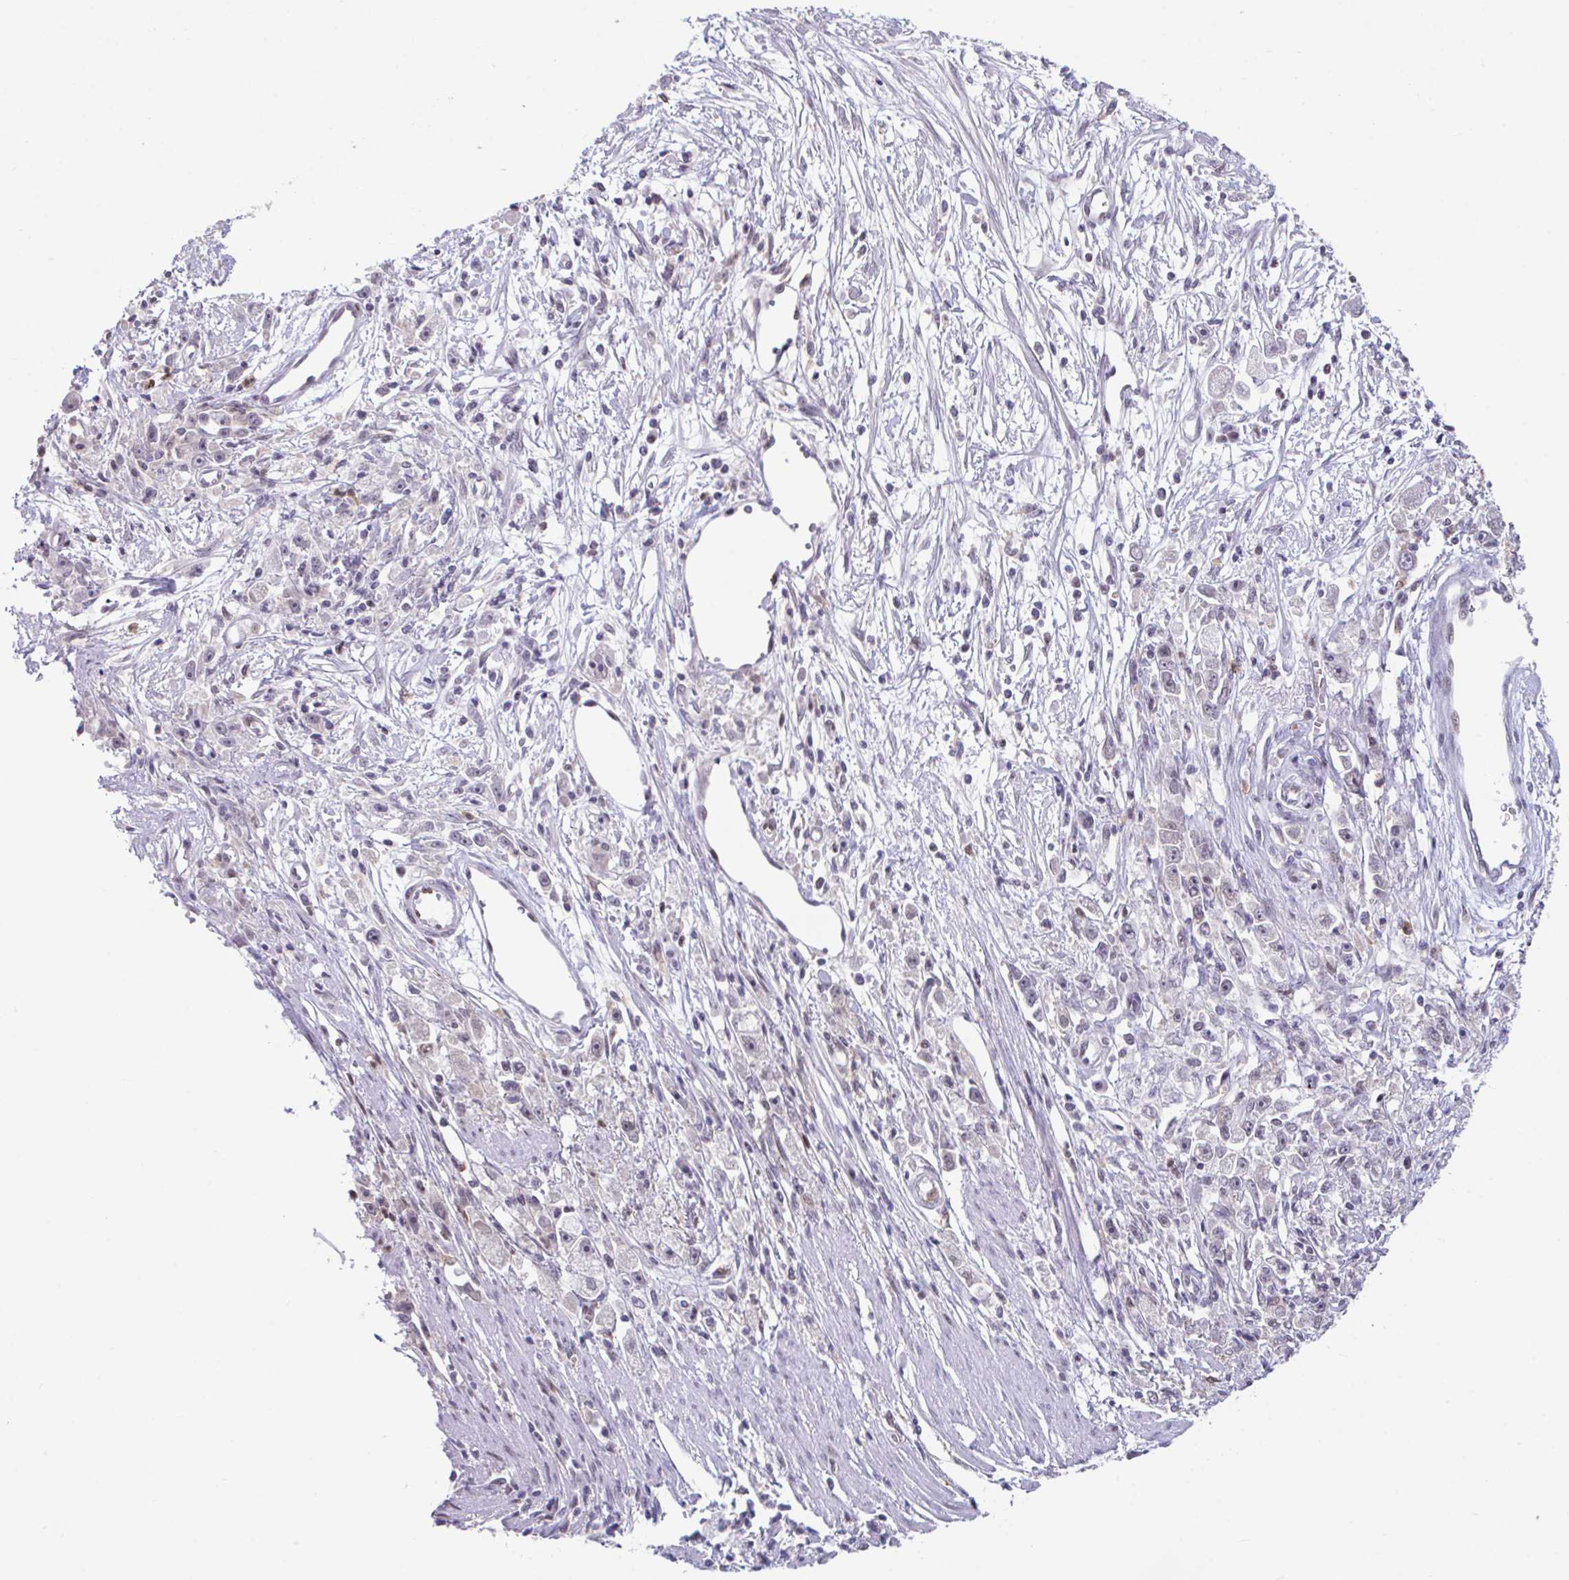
{"staining": {"intensity": "negative", "quantity": "none", "location": "none"}, "tissue": "stomach cancer", "cell_type": "Tumor cells", "image_type": "cancer", "snomed": [{"axis": "morphology", "description": "Adenocarcinoma, NOS"}, {"axis": "topography", "description": "Stomach"}], "caption": "An immunohistochemistry (IHC) photomicrograph of stomach cancer (adenocarcinoma) is shown. There is no staining in tumor cells of stomach cancer (adenocarcinoma).", "gene": "OR6K3", "patient": {"sex": "female", "age": 59}}